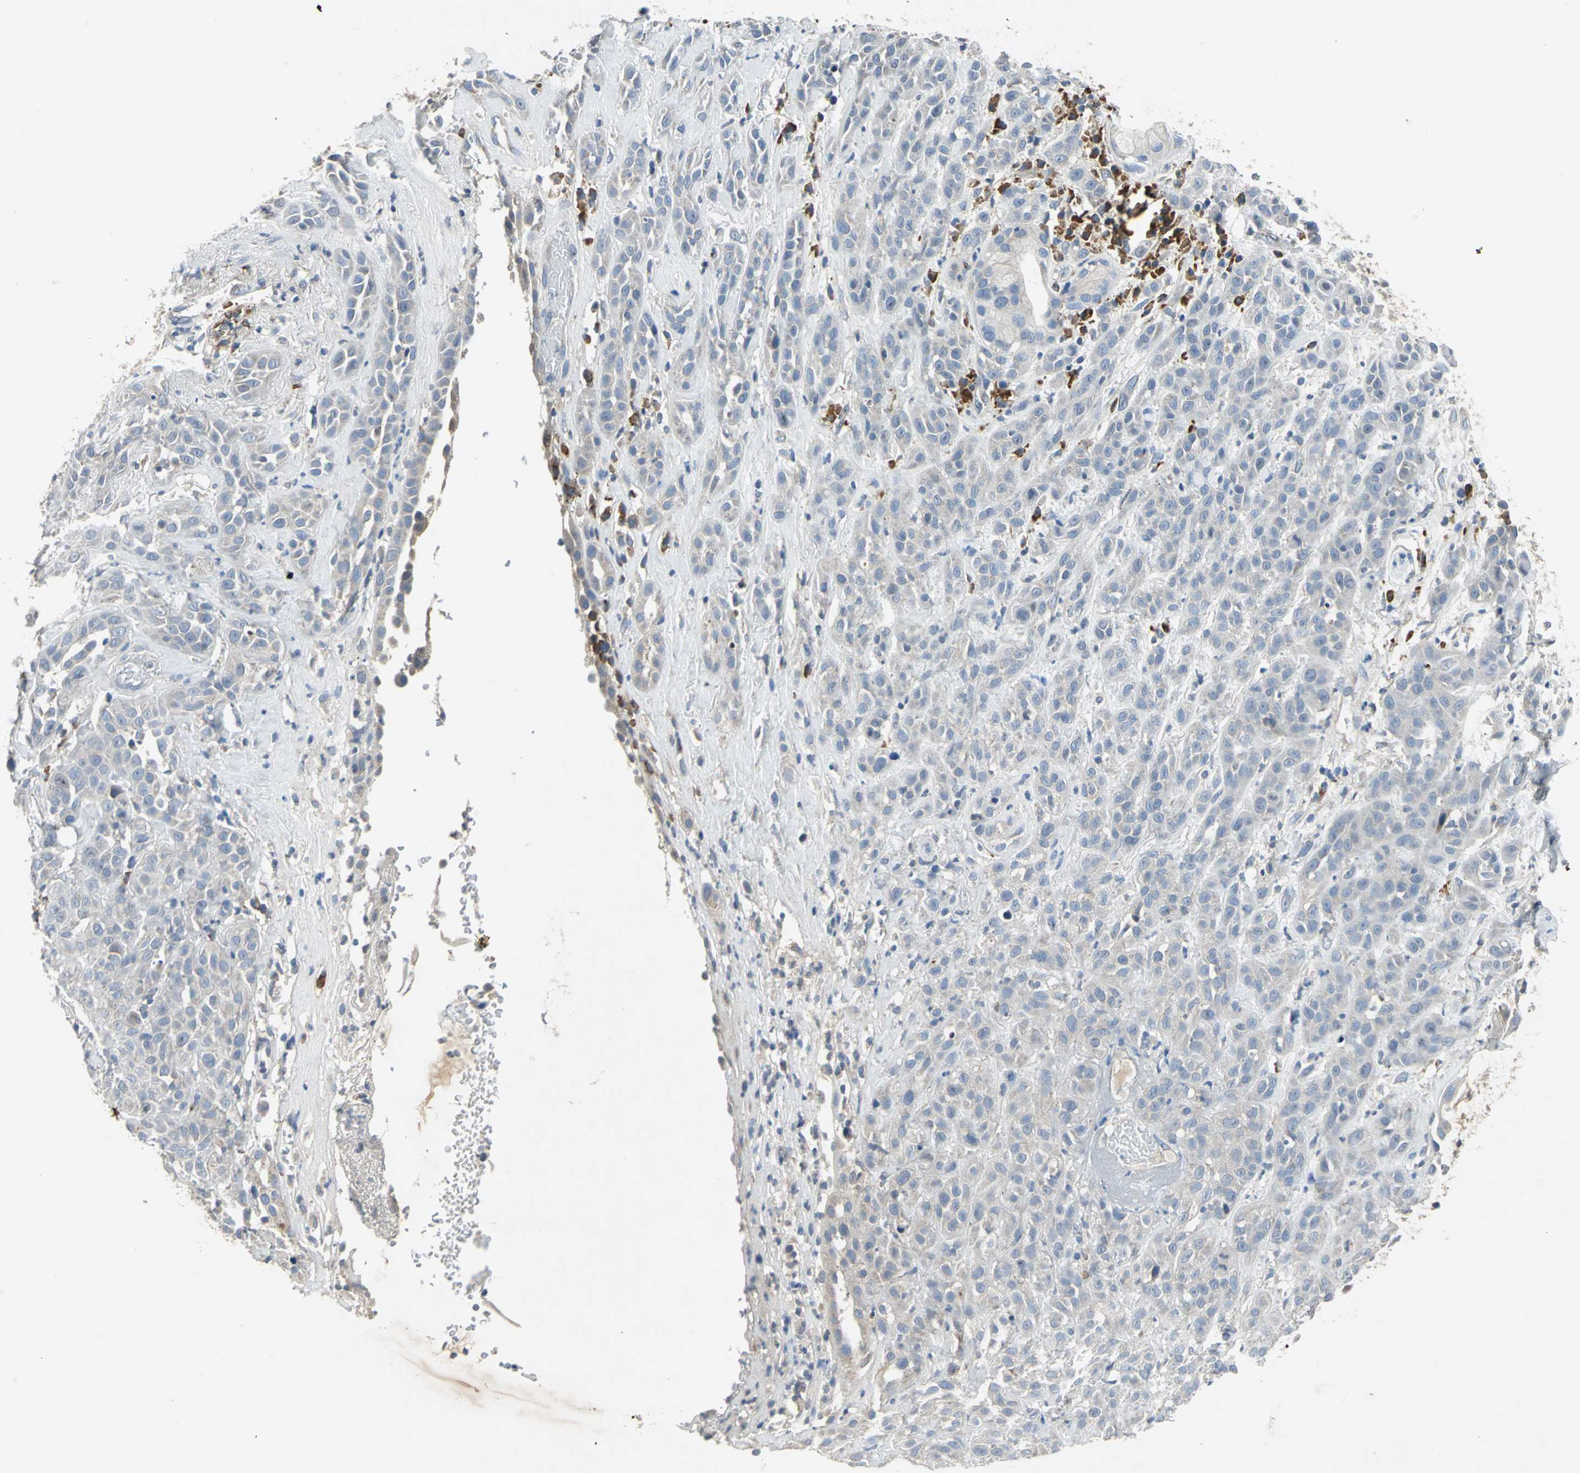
{"staining": {"intensity": "weak", "quantity": "<25%", "location": "cytoplasmic/membranous"}, "tissue": "head and neck cancer", "cell_type": "Tumor cells", "image_type": "cancer", "snomed": [{"axis": "morphology", "description": "Squamous cell carcinoma, NOS"}, {"axis": "topography", "description": "Head-Neck"}], "caption": "This is an IHC histopathology image of head and neck squamous cell carcinoma. There is no expression in tumor cells.", "gene": "SLC2A13", "patient": {"sex": "male", "age": 62}}